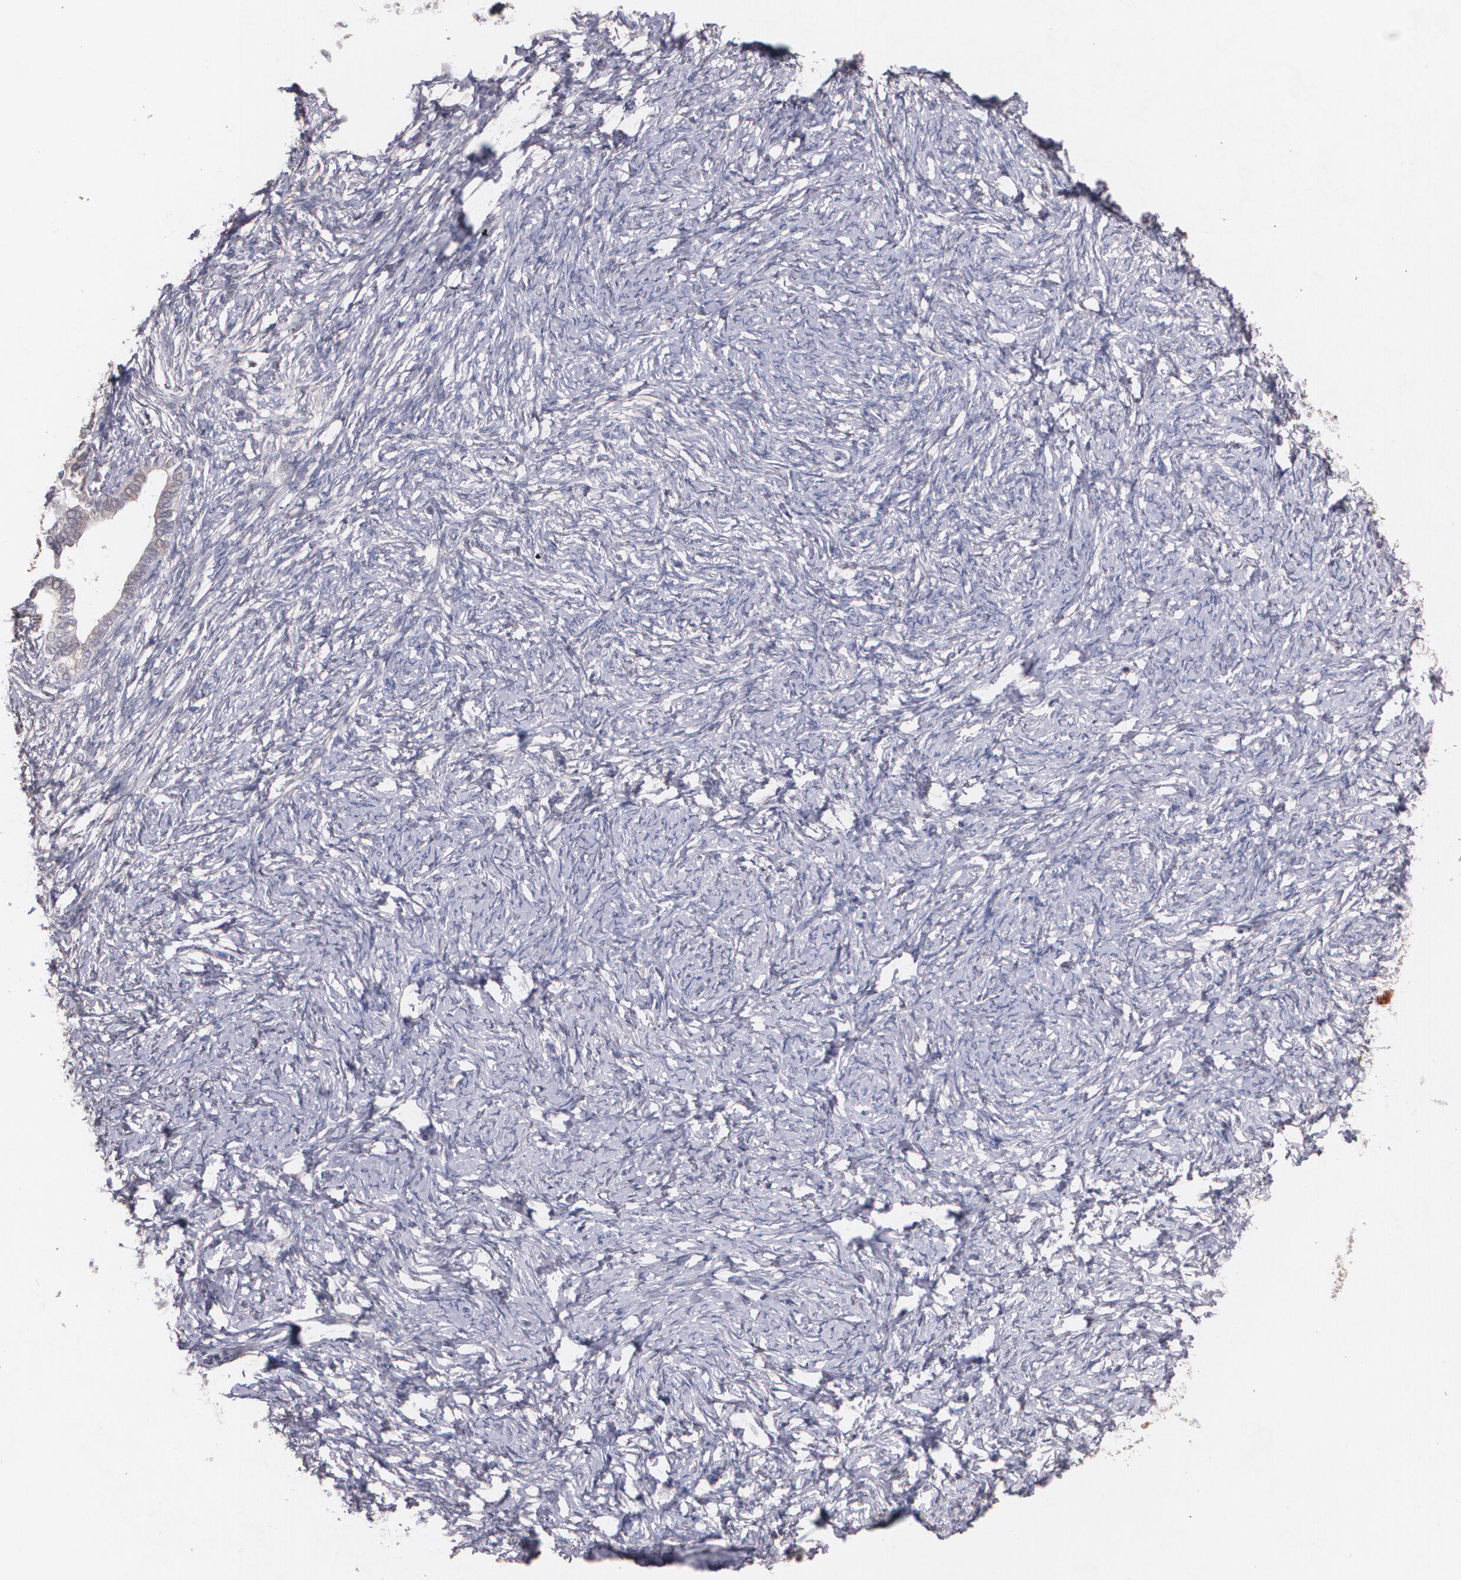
{"staining": {"intensity": "negative", "quantity": "none", "location": "none"}, "tissue": "ovarian cancer", "cell_type": "Tumor cells", "image_type": "cancer", "snomed": [{"axis": "morphology", "description": "Normal tissue, NOS"}, {"axis": "morphology", "description": "Cystadenocarcinoma, serous, NOS"}, {"axis": "topography", "description": "Ovary"}], "caption": "Immunohistochemistry (IHC) of serous cystadenocarcinoma (ovarian) exhibits no expression in tumor cells.", "gene": "IFNGR2", "patient": {"sex": "female", "age": 62}}